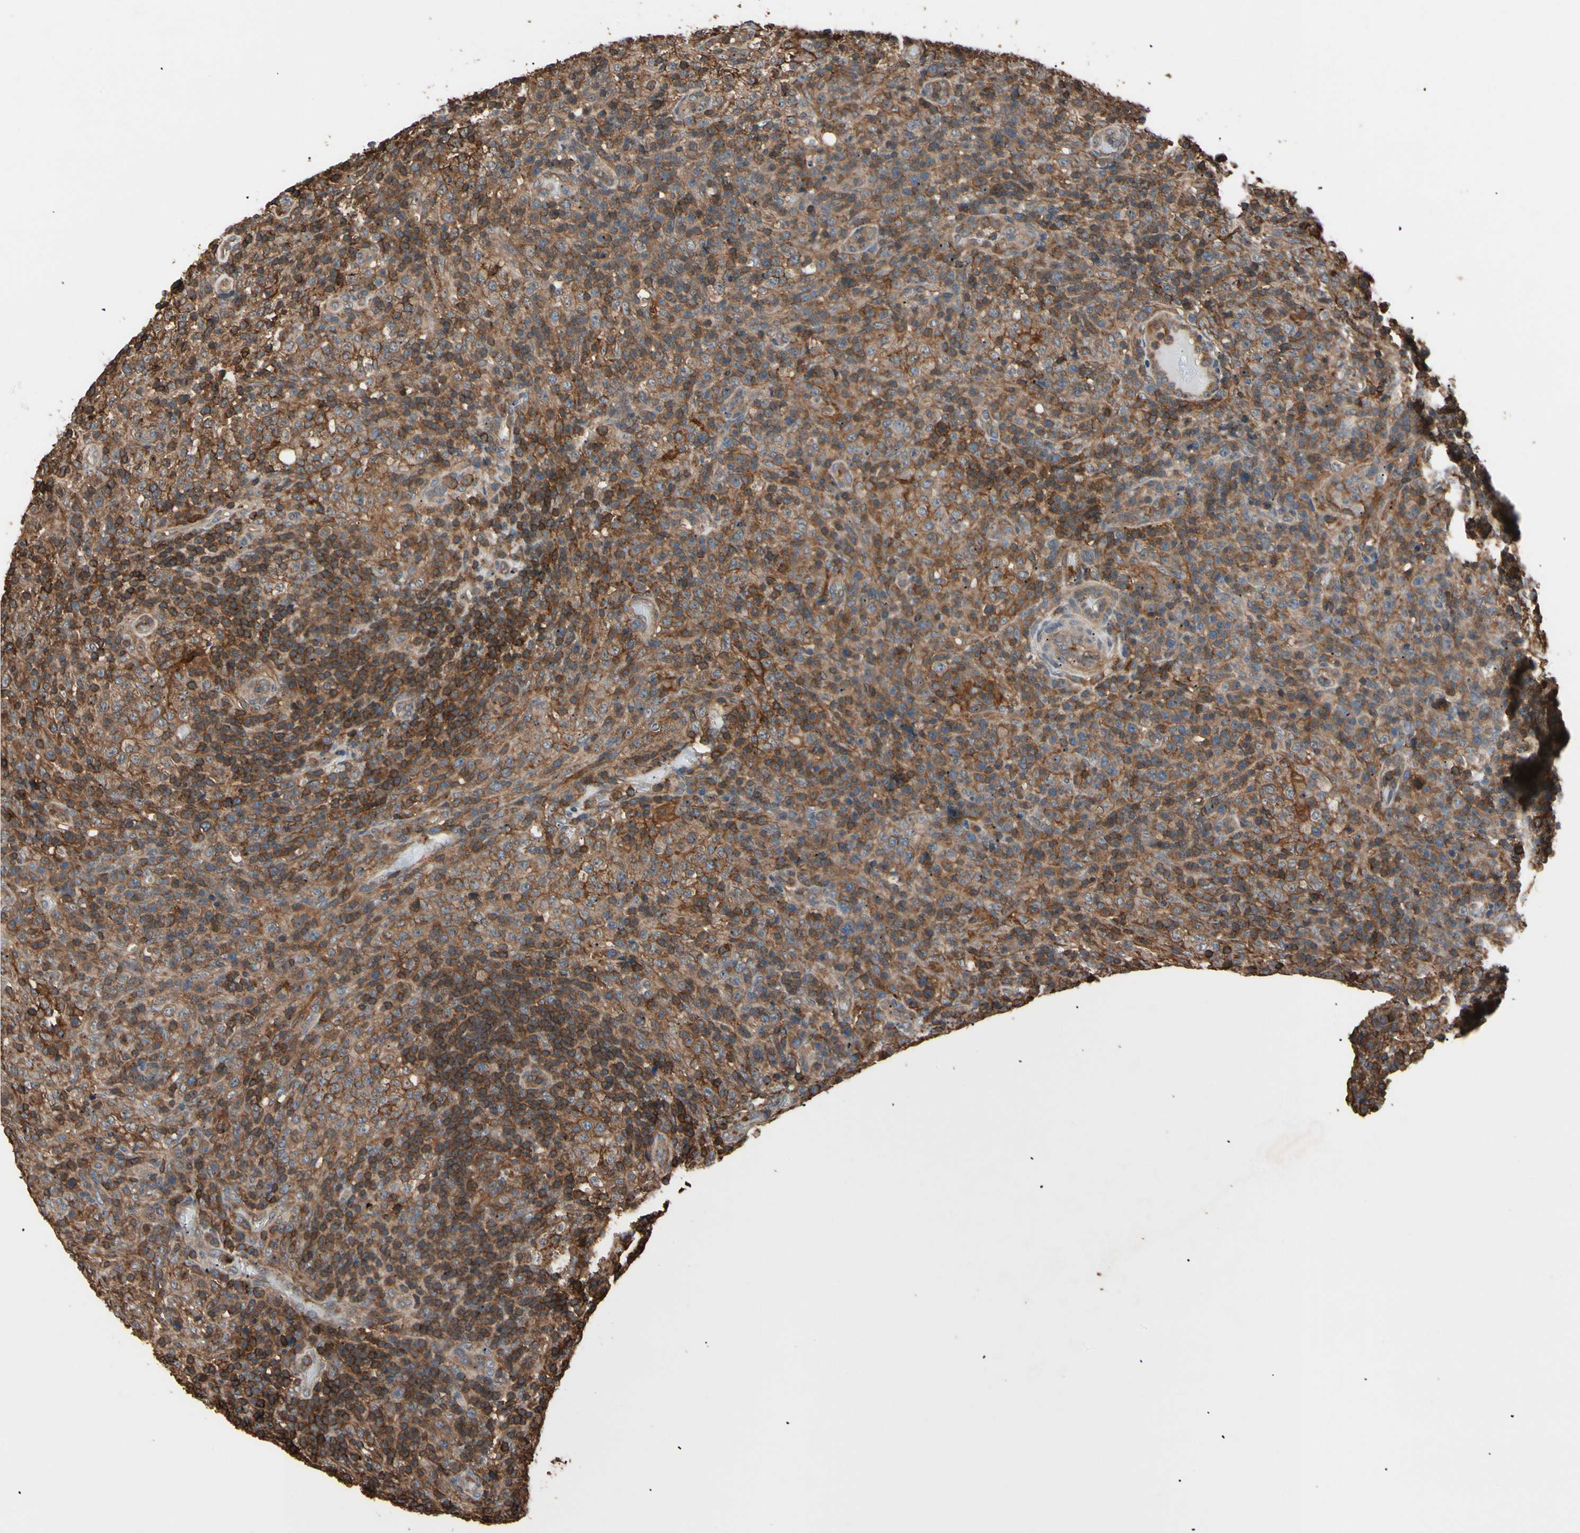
{"staining": {"intensity": "moderate", "quantity": ">75%", "location": "cytoplasmic/membranous"}, "tissue": "lymphoma", "cell_type": "Tumor cells", "image_type": "cancer", "snomed": [{"axis": "morphology", "description": "Malignant lymphoma, non-Hodgkin's type, High grade"}, {"axis": "topography", "description": "Lymph node"}], "caption": "Human malignant lymphoma, non-Hodgkin's type (high-grade) stained with a protein marker reveals moderate staining in tumor cells.", "gene": "MAPK13", "patient": {"sex": "female", "age": 76}}